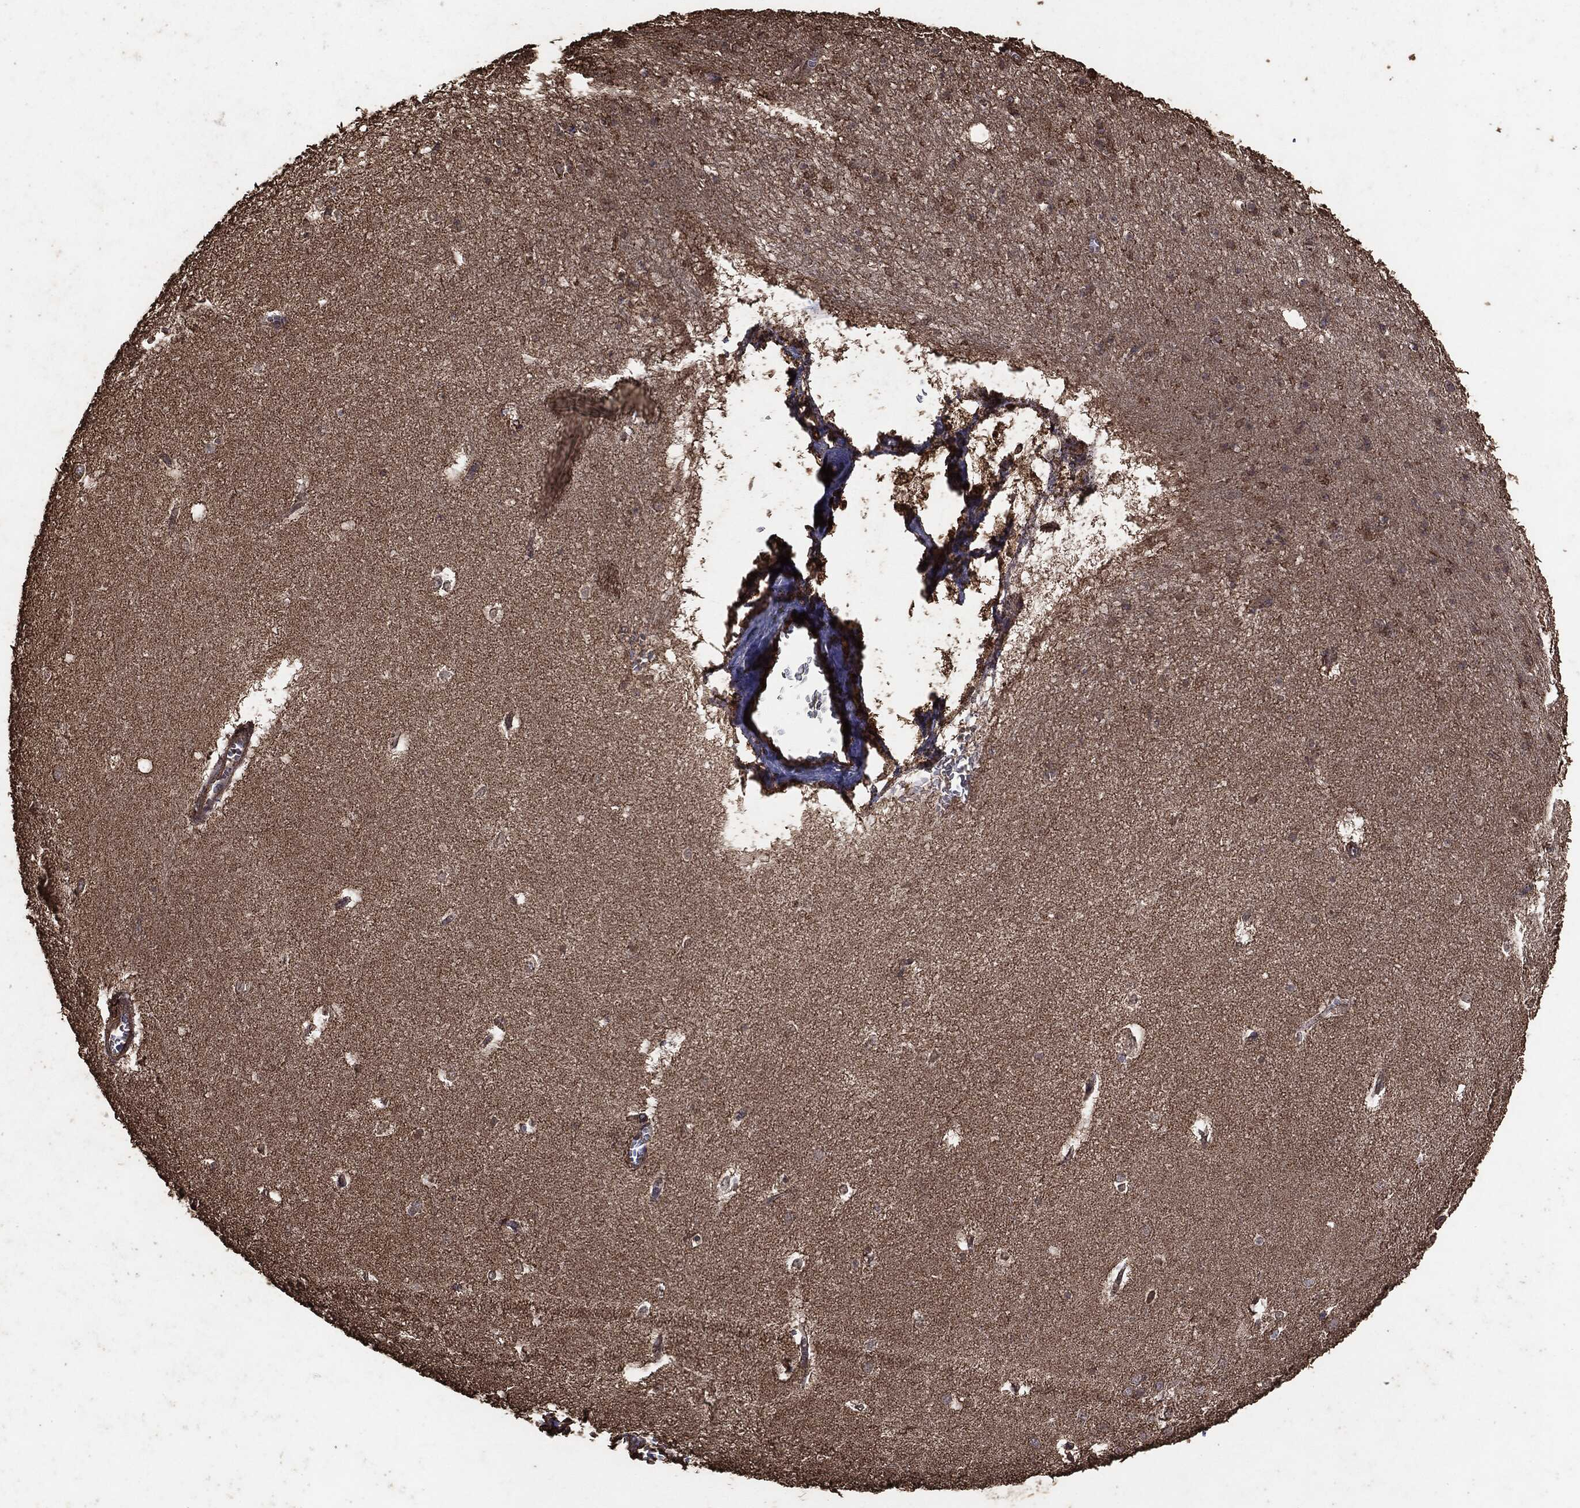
{"staining": {"intensity": "moderate", "quantity": "<25%", "location": "cytoplasmic/membranous"}, "tissue": "hippocampus", "cell_type": "Glial cells", "image_type": "normal", "snomed": [{"axis": "morphology", "description": "Normal tissue, NOS"}, {"axis": "topography", "description": "Hippocampus"}], "caption": "Immunohistochemistry (IHC) staining of normal hippocampus, which demonstrates low levels of moderate cytoplasmic/membranous staining in about <25% of glial cells indicating moderate cytoplasmic/membranous protein staining. The staining was performed using DAB (3,3'-diaminobenzidine) (brown) for protein detection and nuclei were counterstained in hematoxylin (blue).", "gene": "MTOR", "patient": {"sex": "female", "age": 64}}